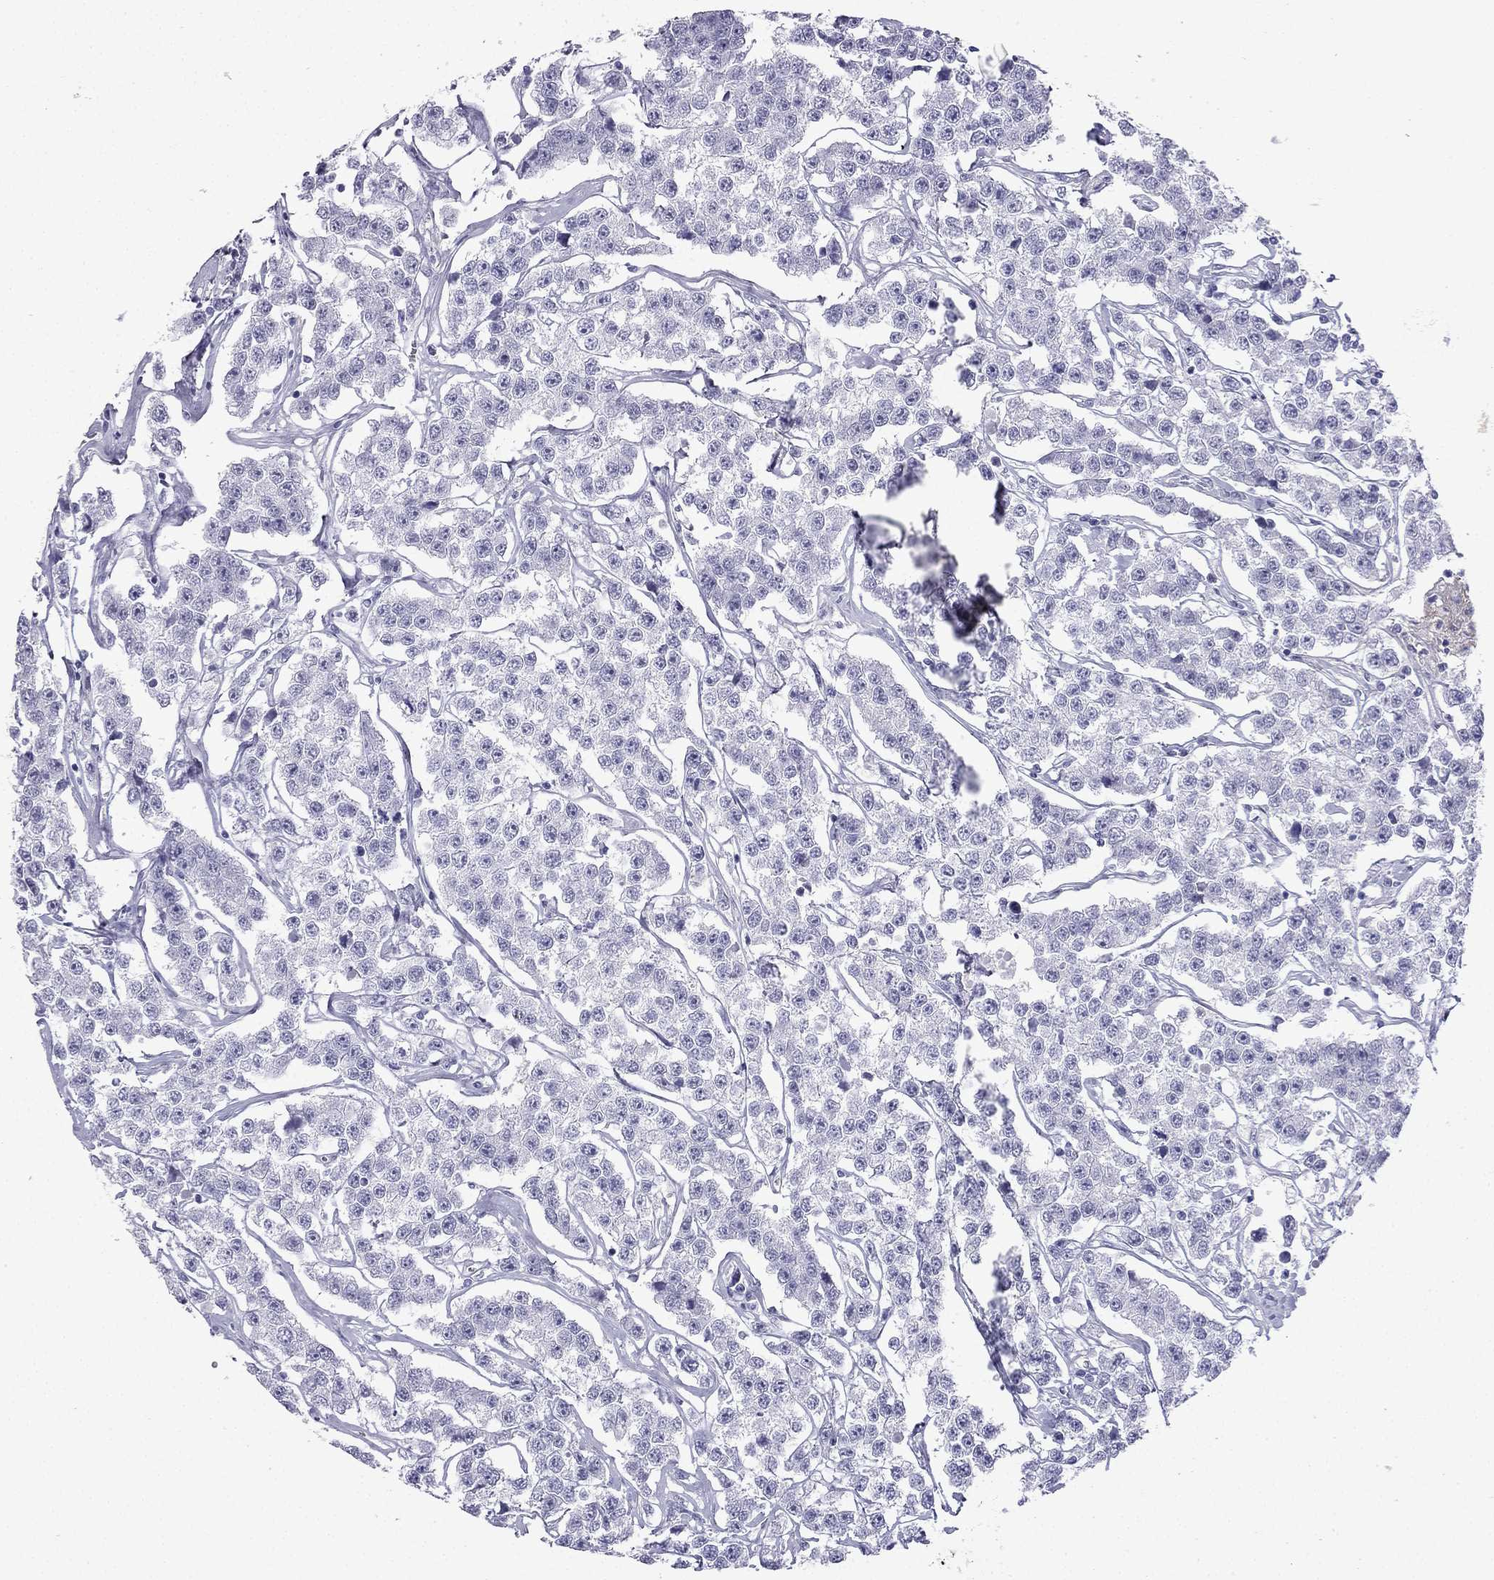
{"staining": {"intensity": "negative", "quantity": "none", "location": "none"}, "tissue": "testis cancer", "cell_type": "Tumor cells", "image_type": "cancer", "snomed": [{"axis": "morphology", "description": "Seminoma, NOS"}, {"axis": "topography", "description": "Testis"}], "caption": "Human testis cancer stained for a protein using immunohistochemistry (IHC) shows no expression in tumor cells.", "gene": "GJA8", "patient": {"sex": "male", "age": 59}}